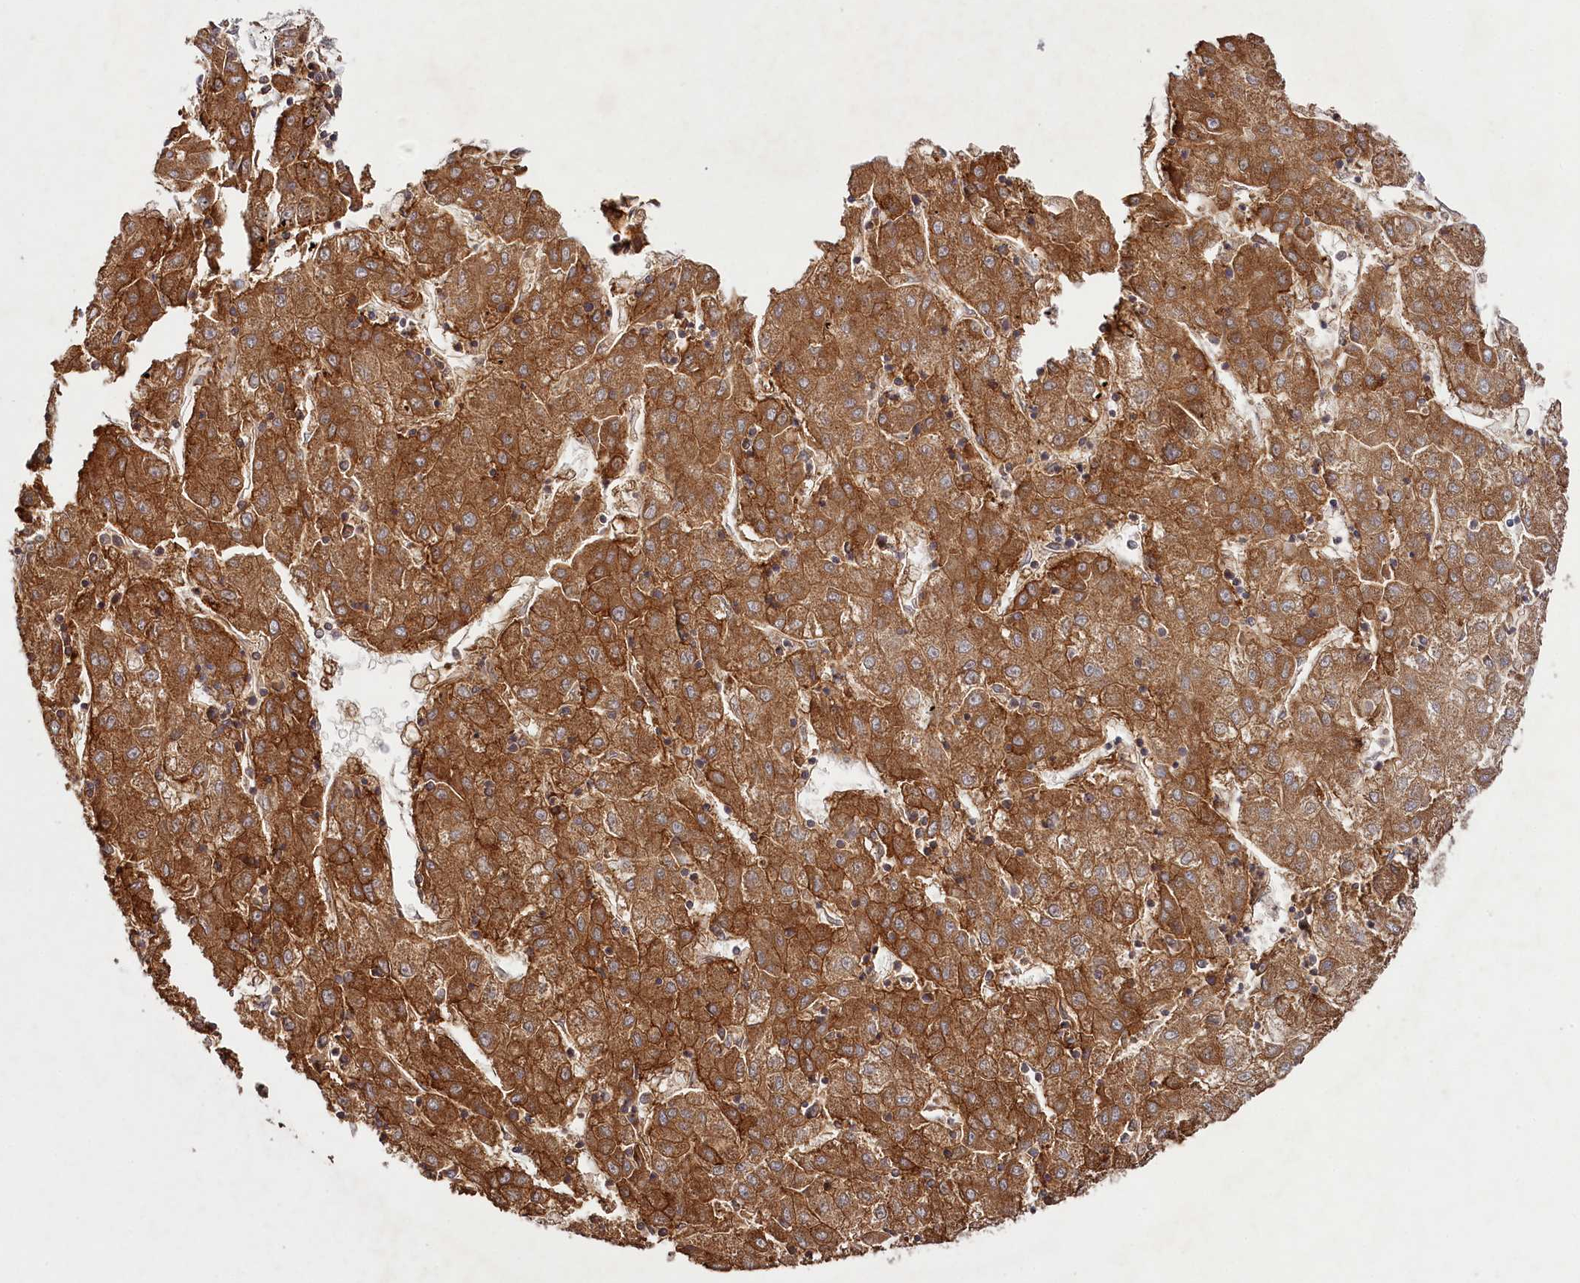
{"staining": {"intensity": "moderate", "quantity": ">75%", "location": "cytoplasmic/membranous"}, "tissue": "liver cancer", "cell_type": "Tumor cells", "image_type": "cancer", "snomed": [{"axis": "morphology", "description": "Carcinoma, Hepatocellular, NOS"}, {"axis": "topography", "description": "Liver"}], "caption": "A micrograph of human liver cancer (hepatocellular carcinoma) stained for a protein displays moderate cytoplasmic/membranous brown staining in tumor cells. (DAB IHC with brightfield microscopy, high magnification).", "gene": "RBP5", "patient": {"sex": "male", "age": 72}}